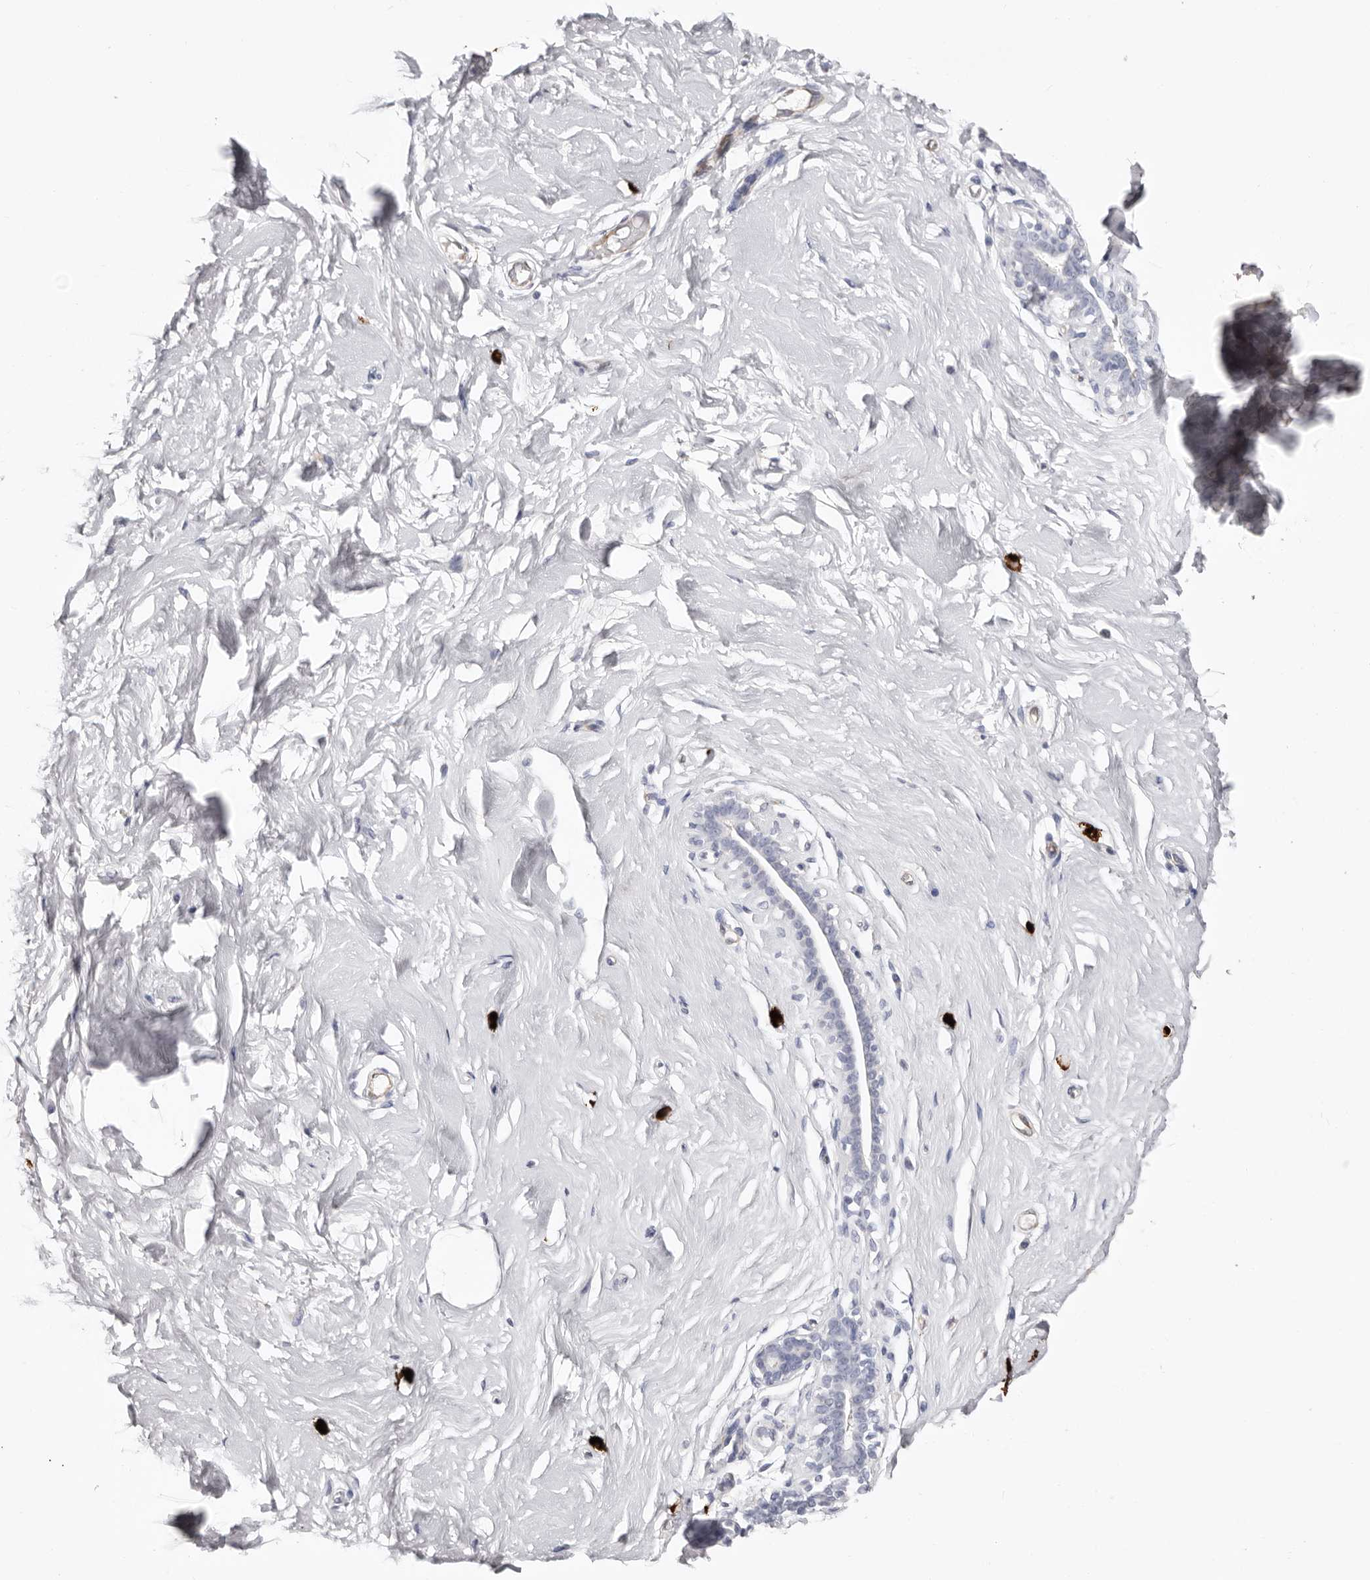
{"staining": {"intensity": "negative", "quantity": "none", "location": "none"}, "tissue": "breast", "cell_type": "Adipocytes", "image_type": "normal", "snomed": [{"axis": "morphology", "description": "Normal tissue, NOS"}, {"axis": "morphology", "description": "Adenoma, NOS"}, {"axis": "topography", "description": "Breast"}], "caption": "Image shows no significant protein positivity in adipocytes of unremarkable breast. Brightfield microscopy of IHC stained with DAB (3,3'-diaminobenzidine) (brown) and hematoxylin (blue), captured at high magnification.", "gene": "PKDCC", "patient": {"sex": "female", "age": 23}}